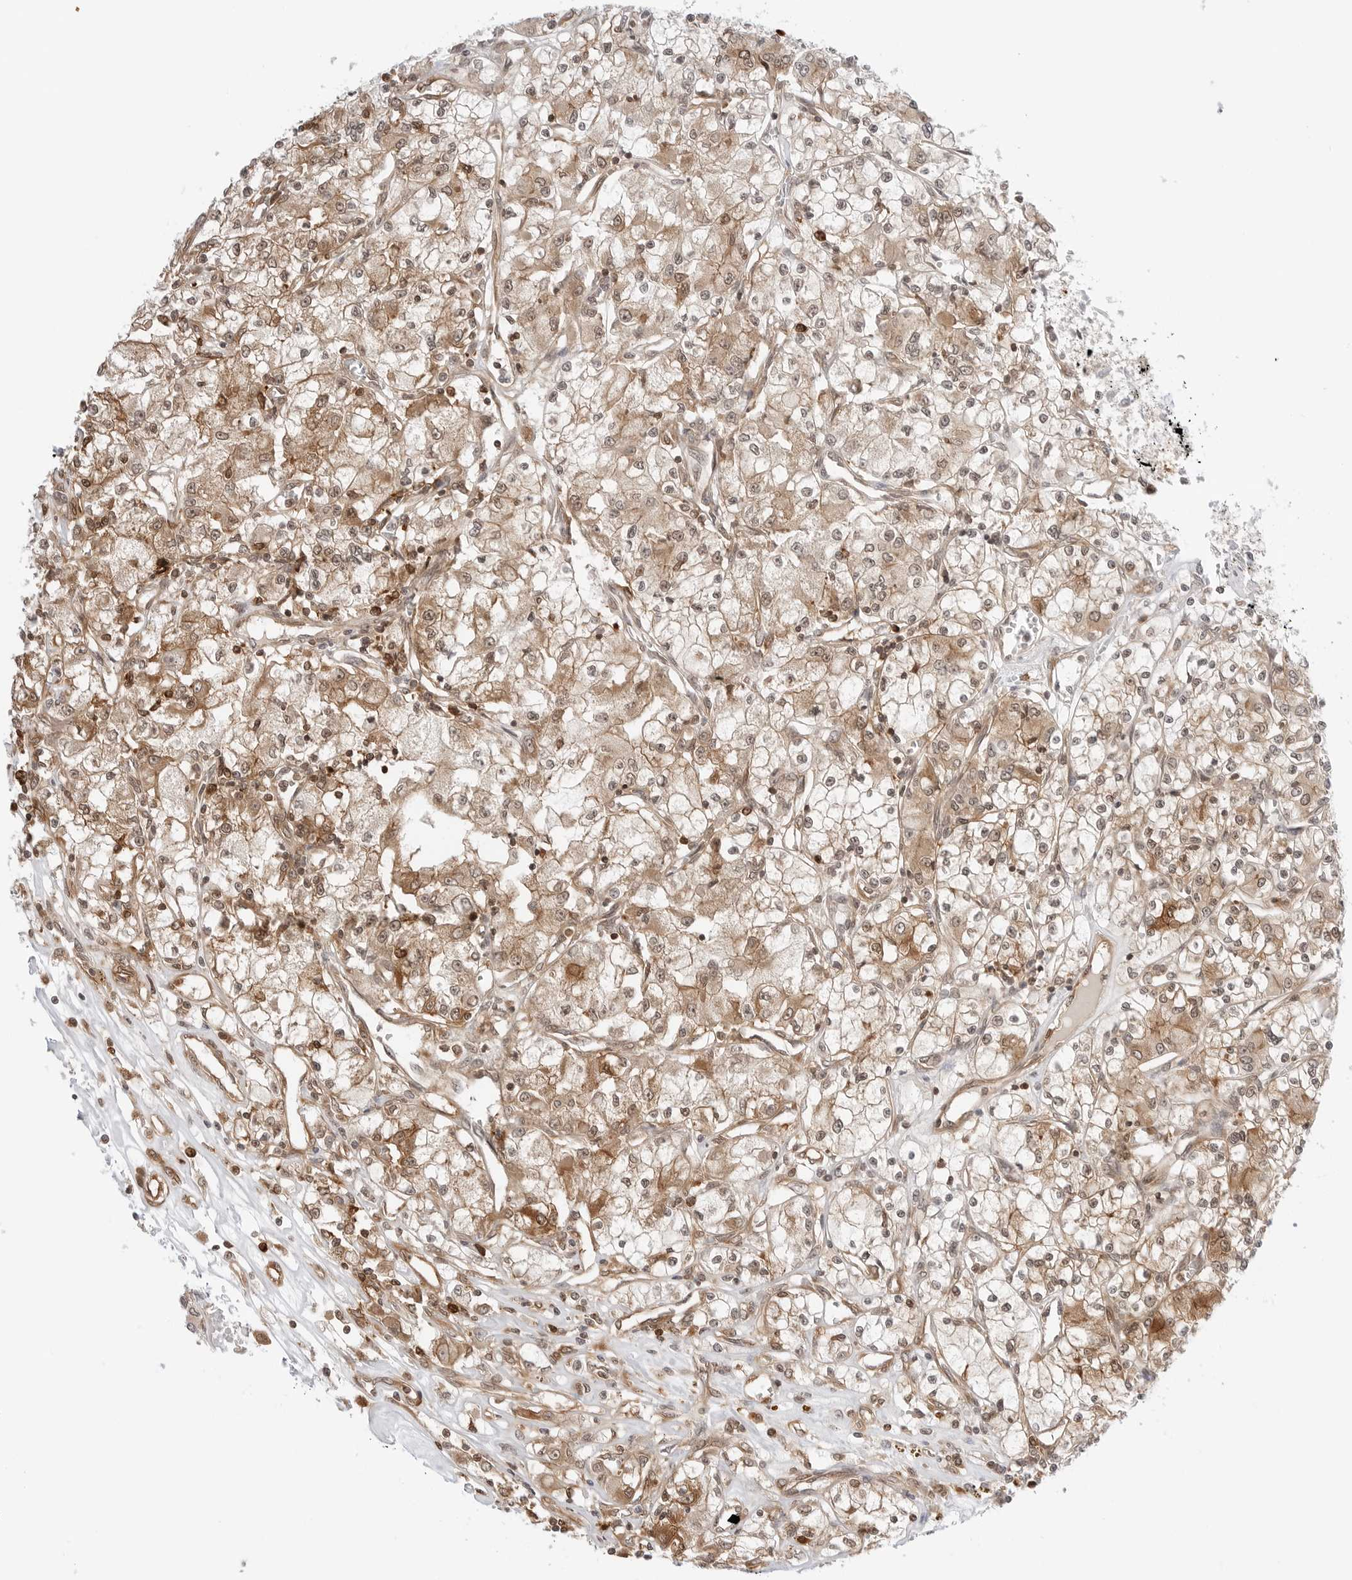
{"staining": {"intensity": "moderate", "quantity": ">75%", "location": "cytoplasmic/membranous,nuclear"}, "tissue": "renal cancer", "cell_type": "Tumor cells", "image_type": "cancer", "snomed": [{"axis": "morphology", "description": "Adenocarcinoma, NOS"}, {"axis": "topography", "description": "Kidney"}], "caption": "This histopathology image demonstrates renal adenocarcinoma stained with IHC to label a protein in brown. The cytoplasmic/membranous and nuclear of tumor cells show moderate positivity for the protein. Nuclei are counter-stained blue.", "gene": "NUDC", "patient": {"sex": "female", "age": 59}}